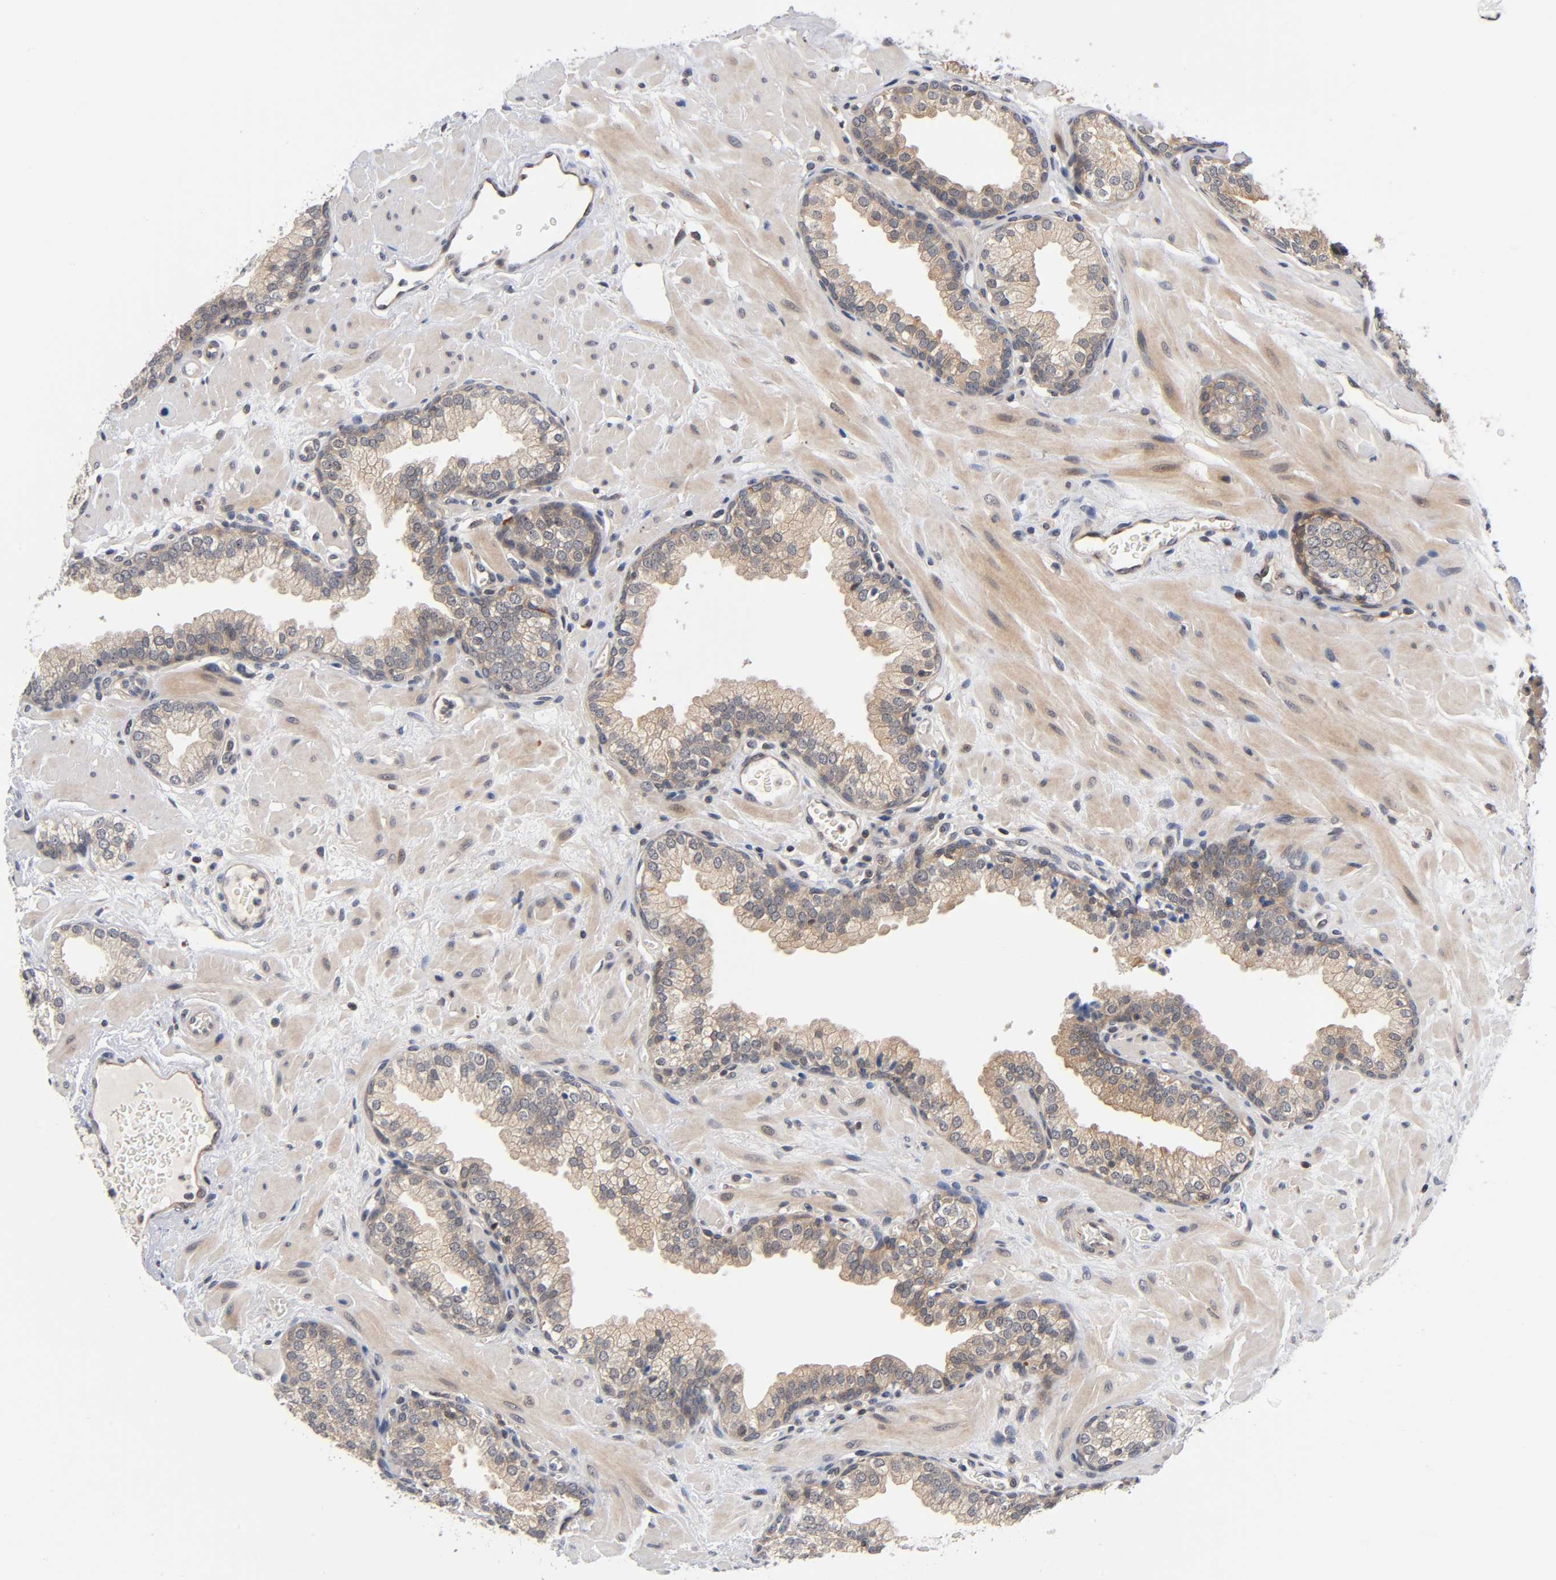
{"staining": {"intensity": "weak", "quantity": ">75%", "location": "cytoplasmic/membranous"}, "tissue": "prostate", "cell_type": "Glandular cells", "image_type": "normal", "snomed": [{"axis": "morphology", "description": "Normal tissue, NOS"}, {"axis": "topography", "description": "Prostate"}], "caption": "Benign prostate displays weak cytoplasmic/membranous expression in about >75% of glandular cells, visualized by immunohistochemistry. (DAB IHC, brown staining for protein, blue staining for nuclei).", "gene": "PRKAB1", "patient": {"sex": "male", "age": 60}}